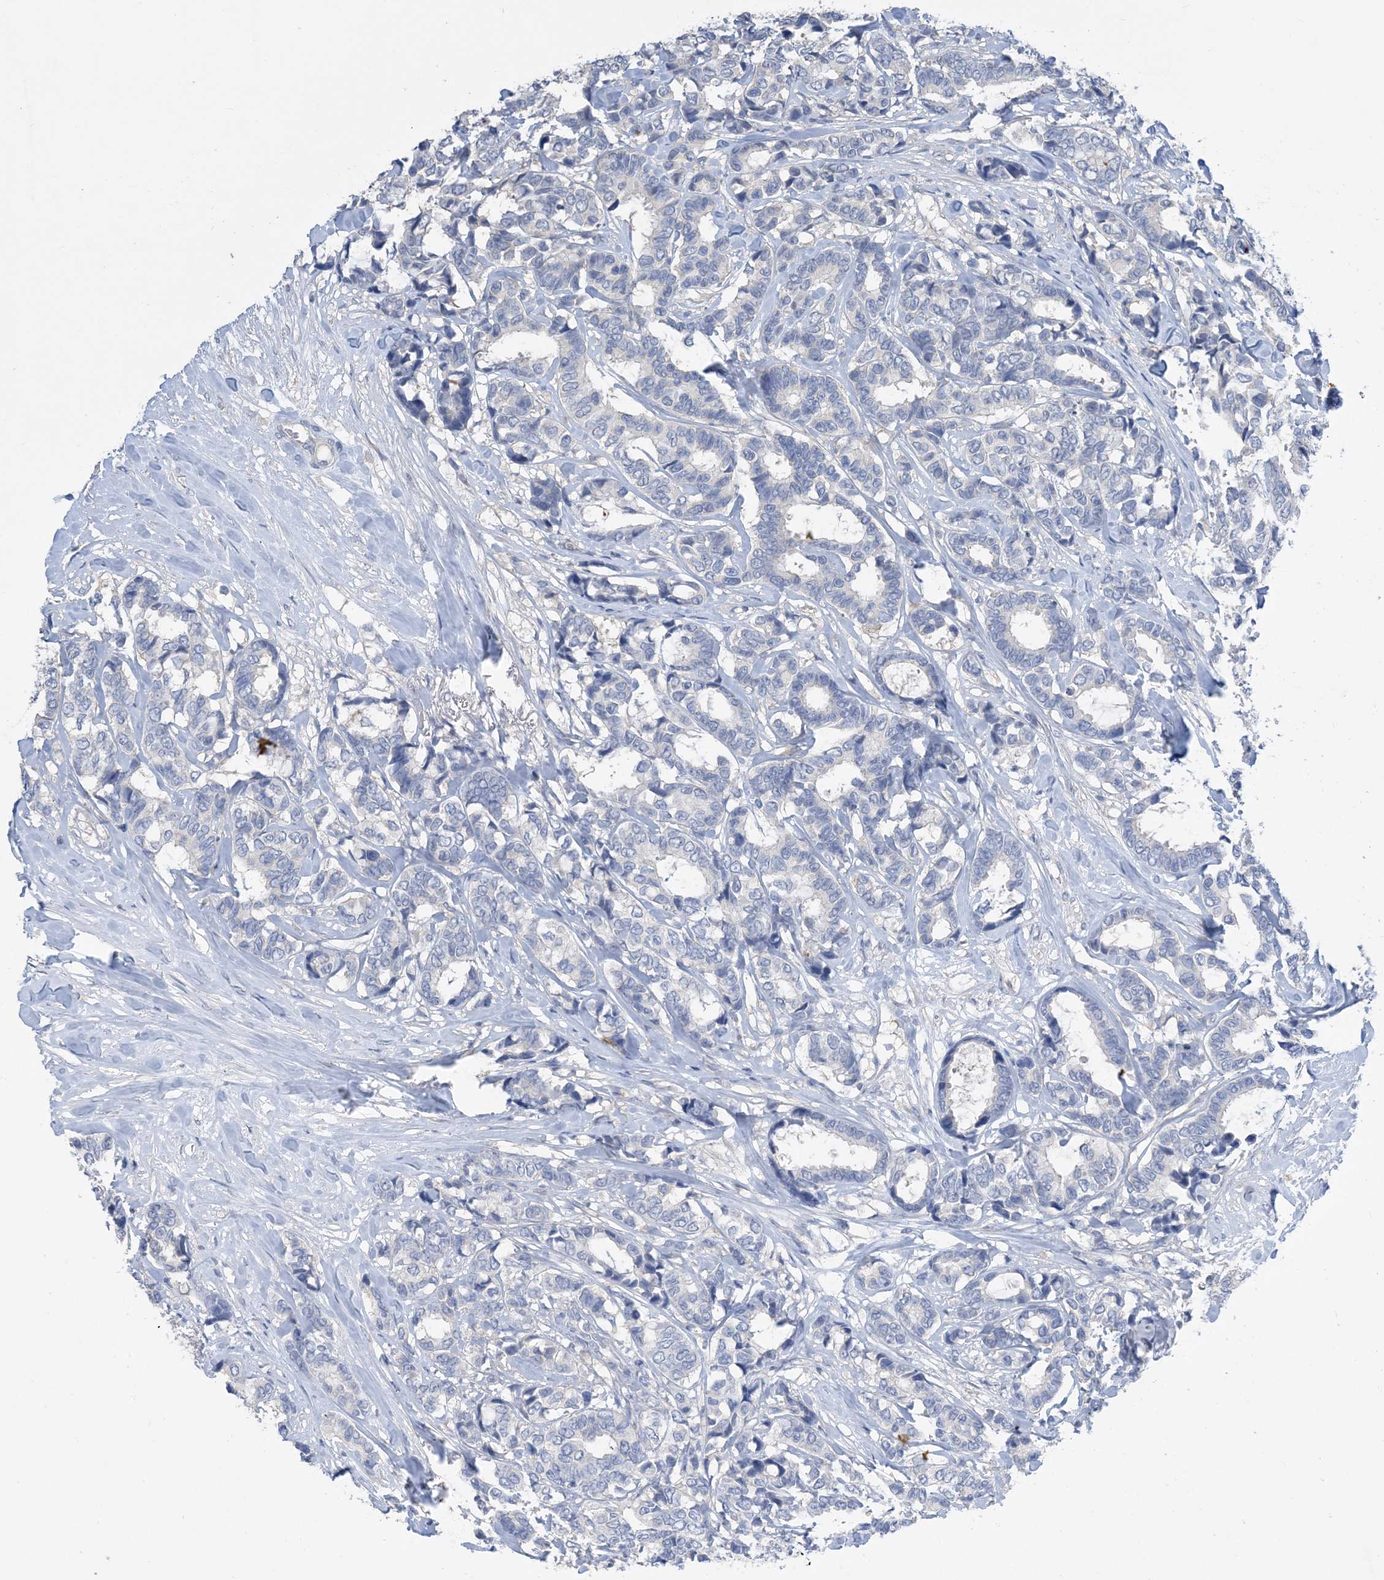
{"staining": {"intensity": "negative", "quantity": "none", "location": "none"}, "tissue": "breast cancer", "cell_type": "Tumor cells", "image_type": "cancer", "snomed": [{"axis": "morphology", "description": "Duct carcinoma"}, {"axis": "topography", "description": "Breast"}], "caption": "This is an immunohistochemistry photomicrograph of breast cancer (infiltrating ductal carcinoma). There is no positivity in tumor cells.", "gene": "KPRP", "patient": {"sex": "female", "age": 87}}